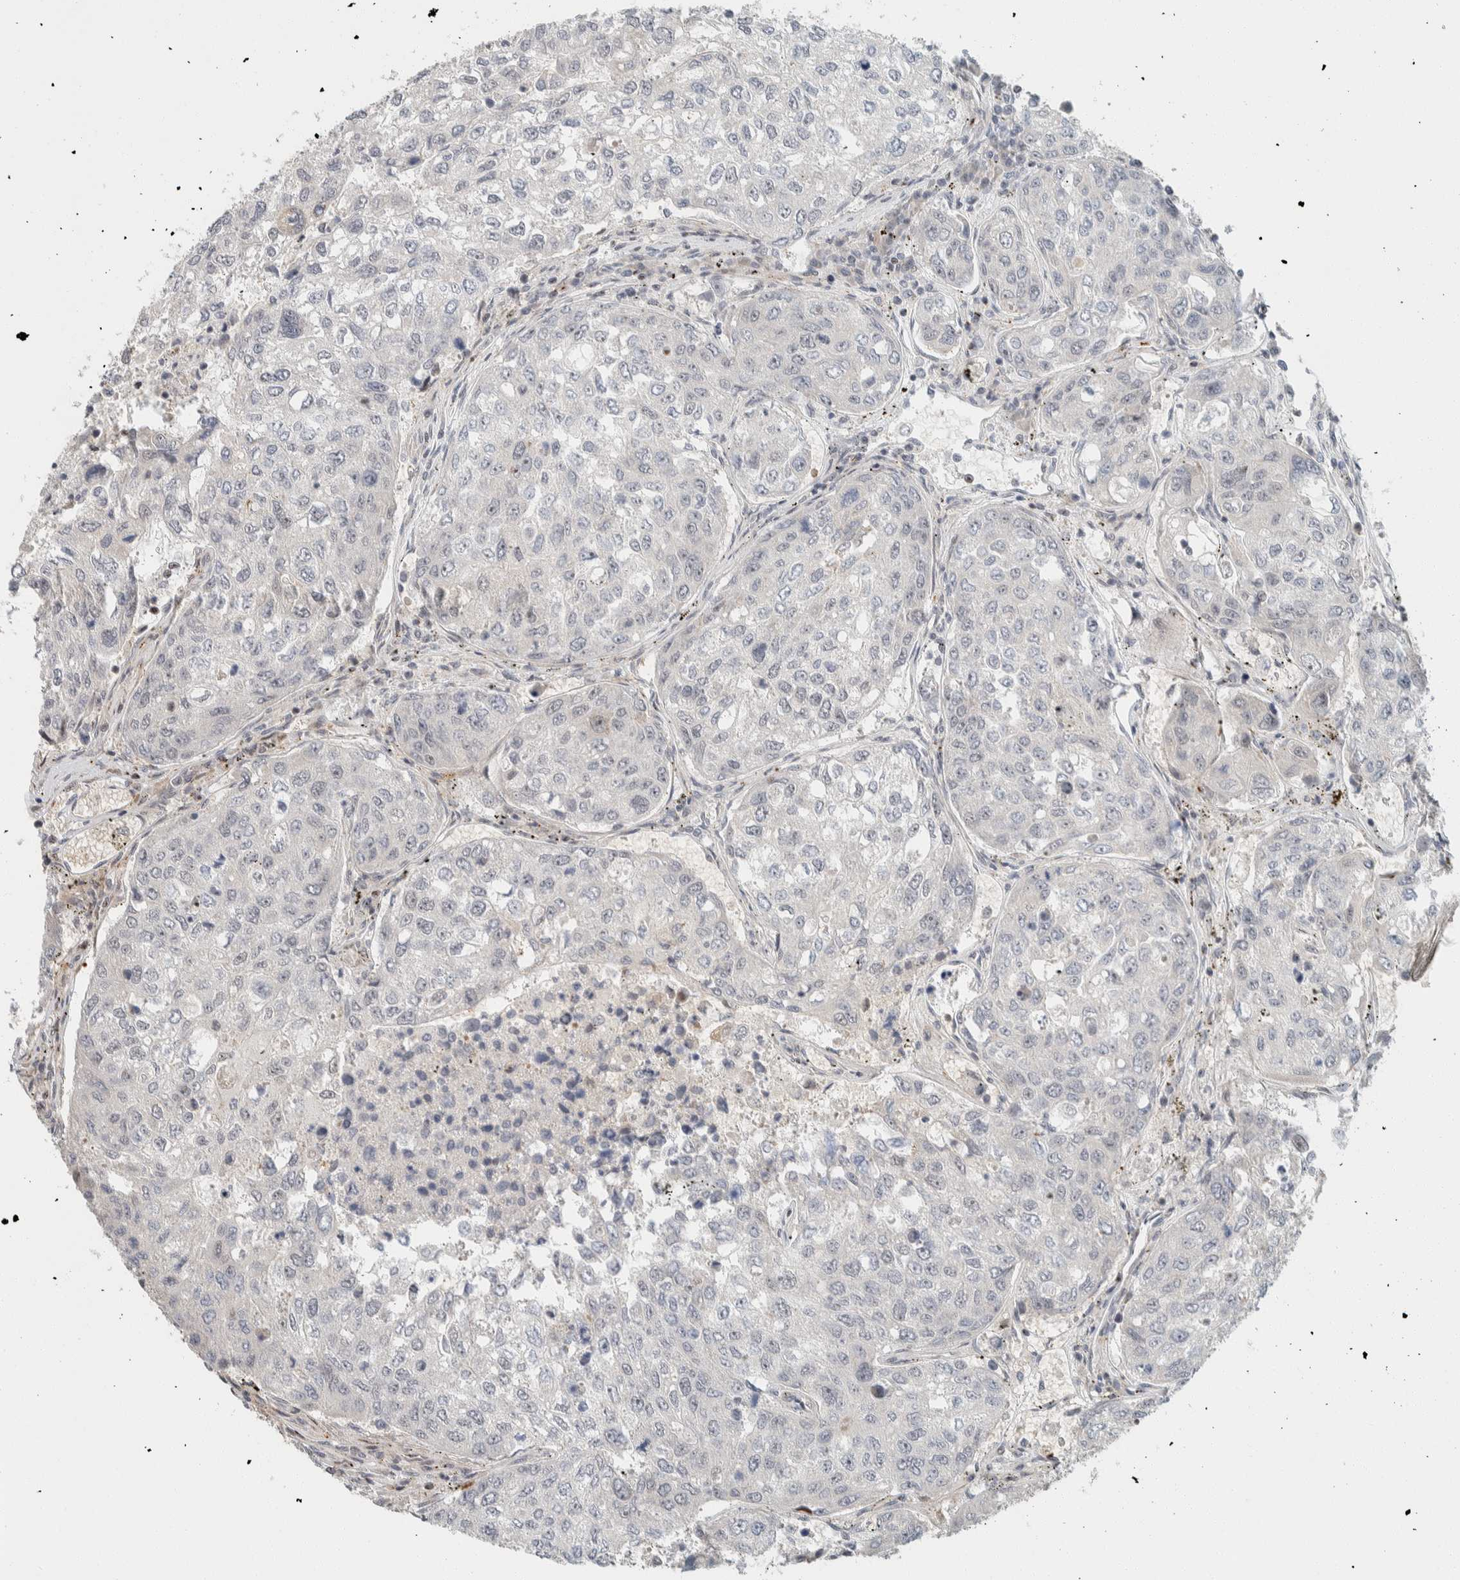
{"staining": {"intensity": "negative", "quantity": "none", "location": "none"}, "tissue": "urothelial cancer", "cell_type": "Tumor cells", "image_type": "cancer", "snomed": [{"axis": "morphology", "description": "Urothelial carcinoma, High grade"}, {"axis": "topography", "description": "Lymph node"}, {"axis": "topography", "description": "Urinary bladder"}], "caption": "Image shows no significant protein expression in tumor cells of high-grade urothelial carcinoma. Nuclei are stained in blue.", "gene": "ZBTB2", "patient": {"sex": "male", "age": 51}}